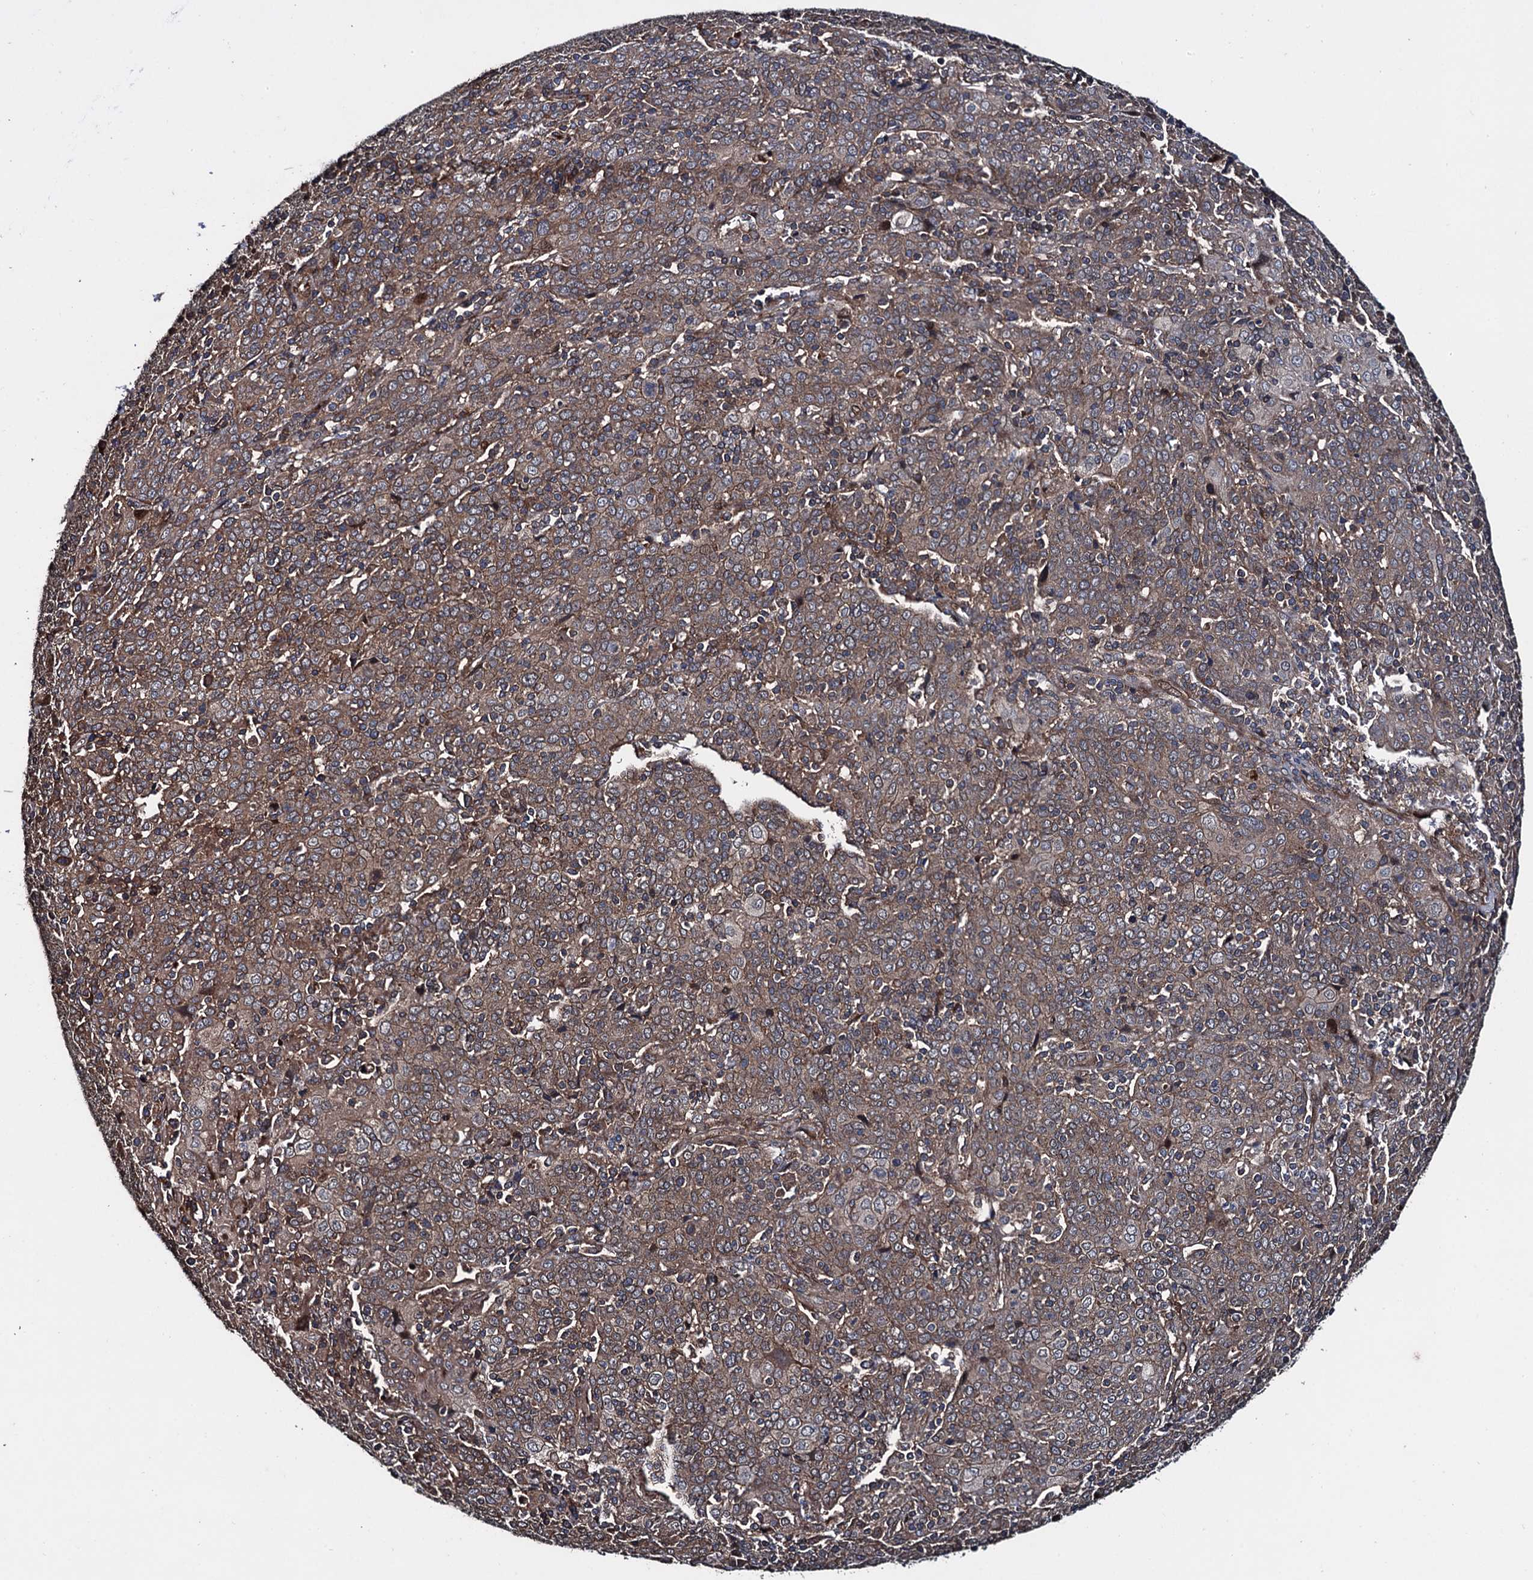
{"staining": {"intensity": "moderate", "quantity": ">75%", "location": "cytoplasmic/membranous"}, "tissue": "cervical cancer", "cell_type": "Tumor cells", "image_type": "cancer", "snomed": [{"axis": "morphology", "description": "Squamous cell carcinoma, NOS"}, {"axis": "topography", "description": "Cervix"}], "caption": "Cervical cancer stained with a protein marker displays moderate staining in tumor cells.", "gene": "RHOBTB1", "patient": {"sex": "female", "age": 67}}